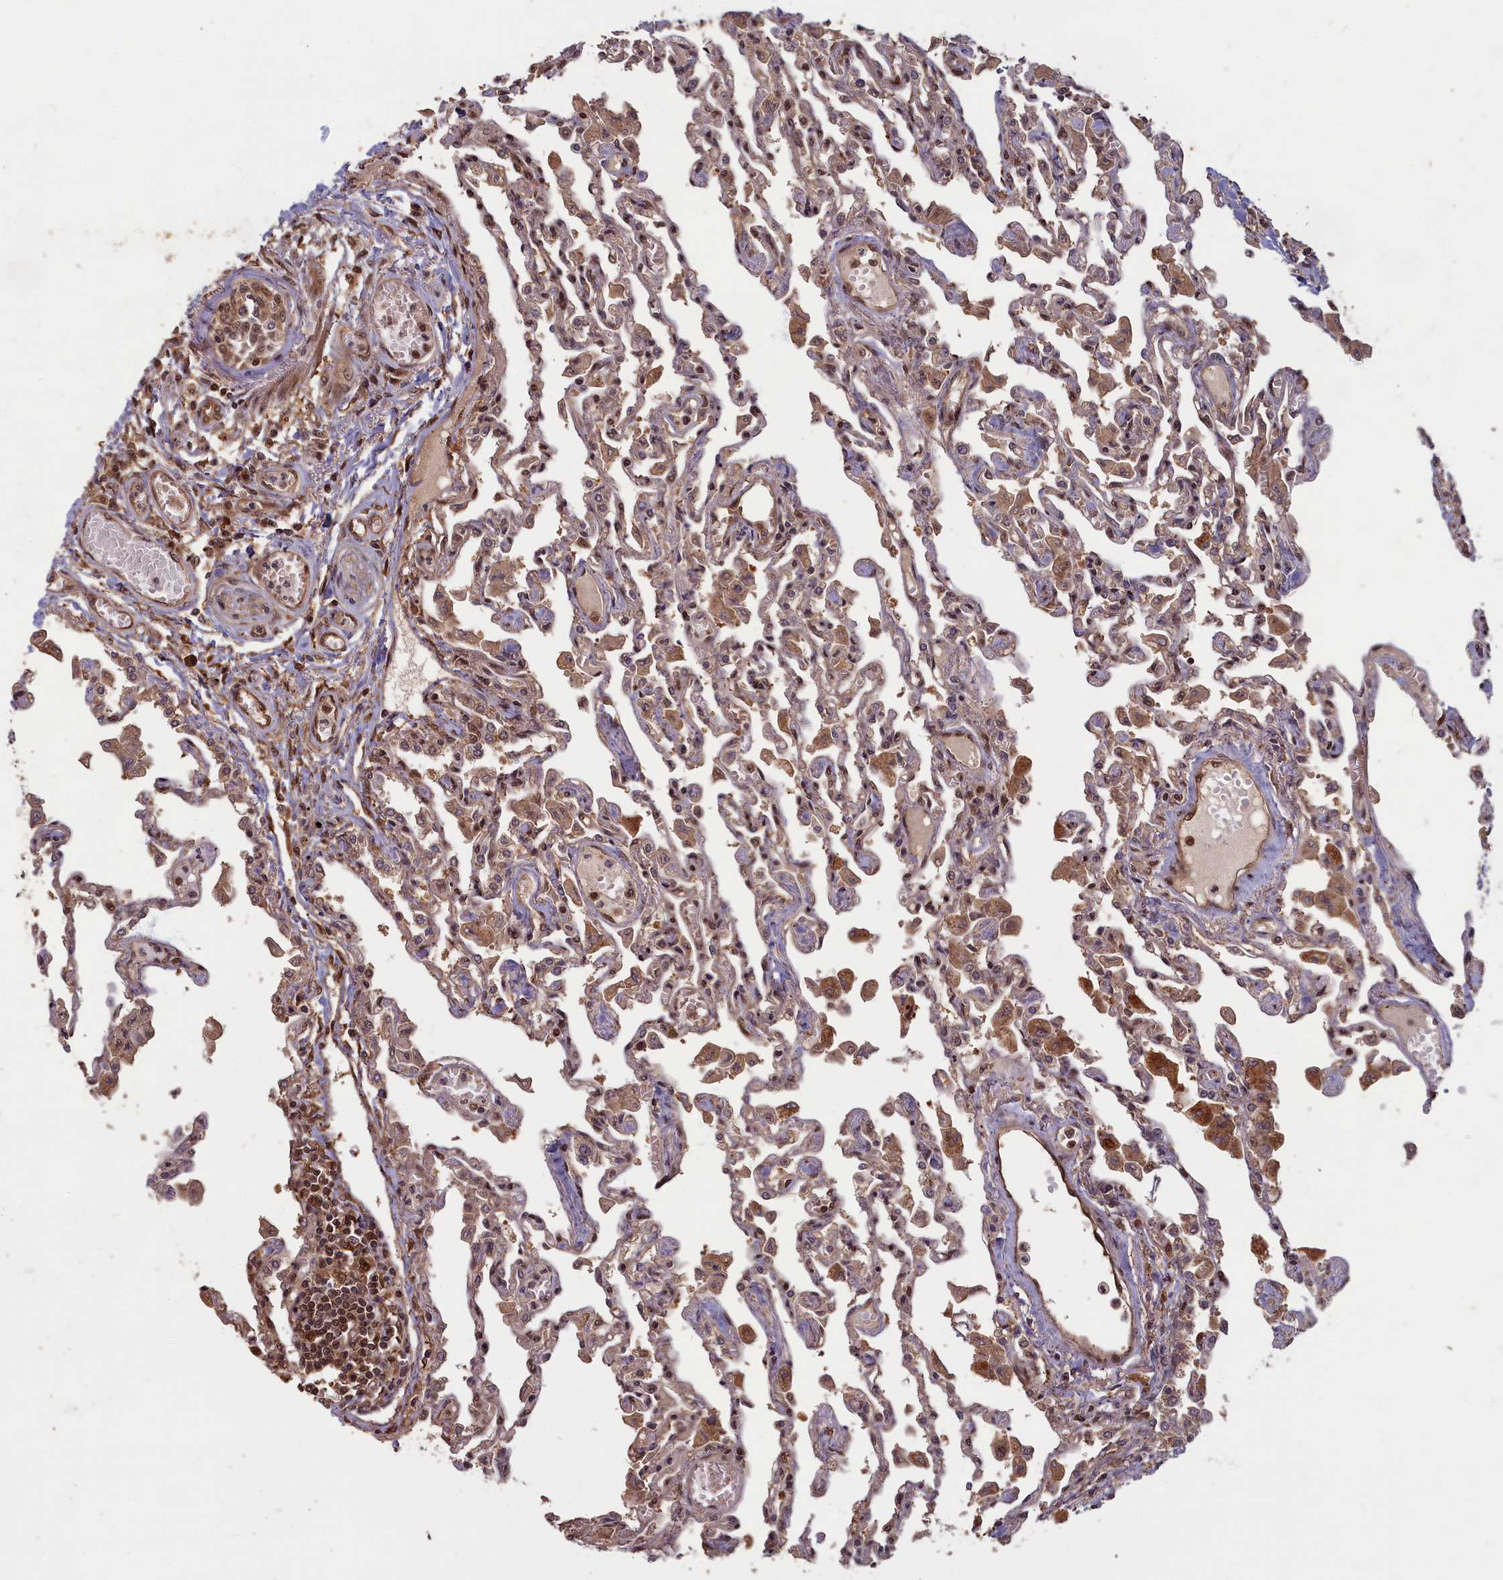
{"staining": {"intensity": "moderate", "quantity": "25%-75%", "location": "cytoplasmic/membranous,nuclear"}, "tissue": "lung", "cell_type": "Alveolar cells", "image_type": "normal", "snomed": [{"axis": "morphology", "description": "Normal tissue, NOS"}, {"axis": "topography", "description": "Bronchus"}, {"axis": "topography", "description": "Lung"}], "caption": "DAB immunohistochemical staining of benign lung exhibits moderate cytoplasmic/membranous,nuclear protein staining in about 25%-75% of alveolar cells. (Brightfield microscopy of DAB IHC at high magnification).", "gene": "HIF3A", "patient": {"sex": "female", "age": 49}}